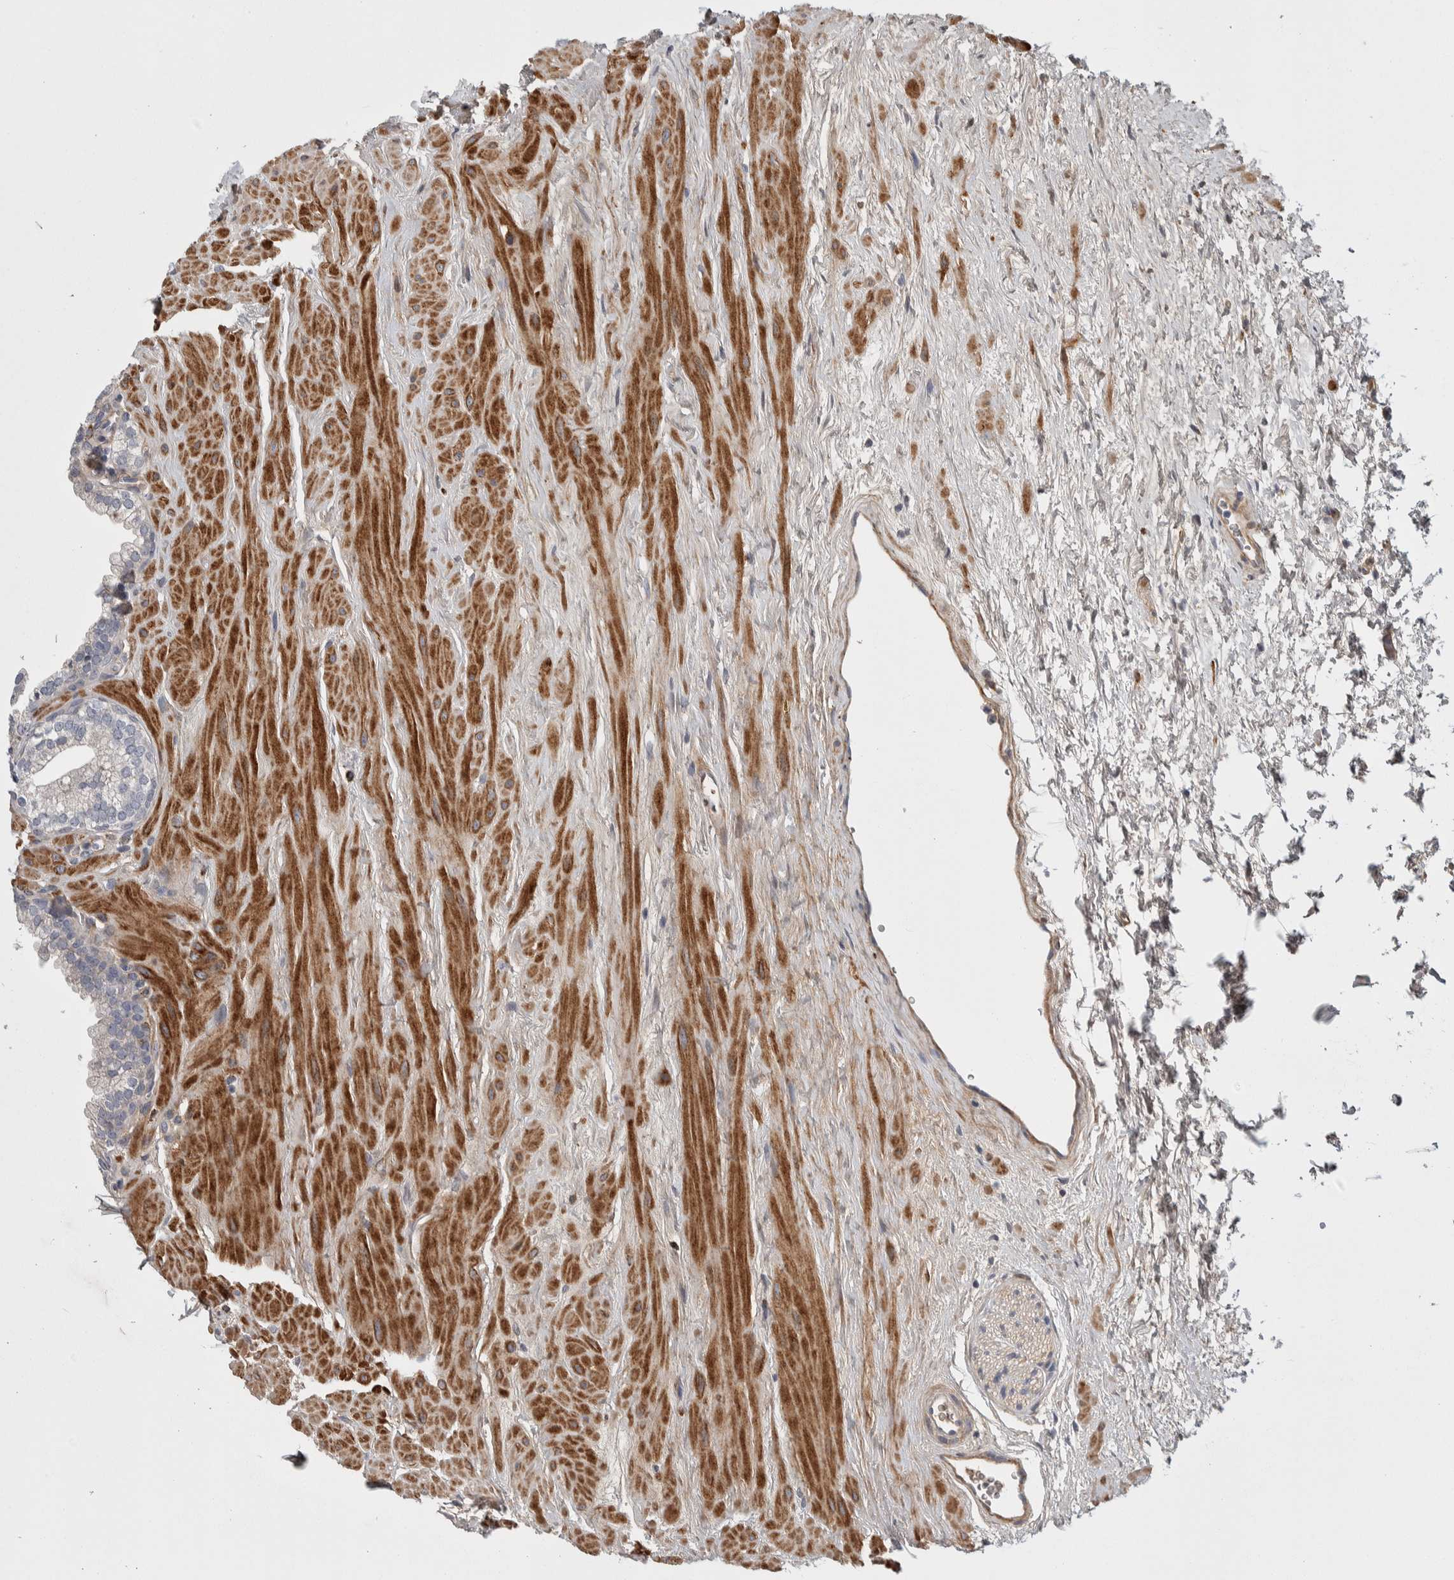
{"staining": {"intensity": "negative", "quantity": "none", "location": "none"}, "tissue": "prostate", "cell_type": "Glandular cells", "image_type": "normal", "snomed": [{"axis": "morphology", "description": "Normal tissue, NOS"}, {"axis": "morphology", "description": "Urothelial carcinoma, Low grade"}, {"axis": "topography", "description": "Urinary bladder"}, {"axis": "topography", "description": "Prostate"}], "caption": "Prostate was stained to show a protein in brown. There is no significant expression in glandular cells. (DAB immunohistochemistry with hematoxylin counter stain).", "gene": "PSMG3", "patient": {"sex": "male", "age": 60}}